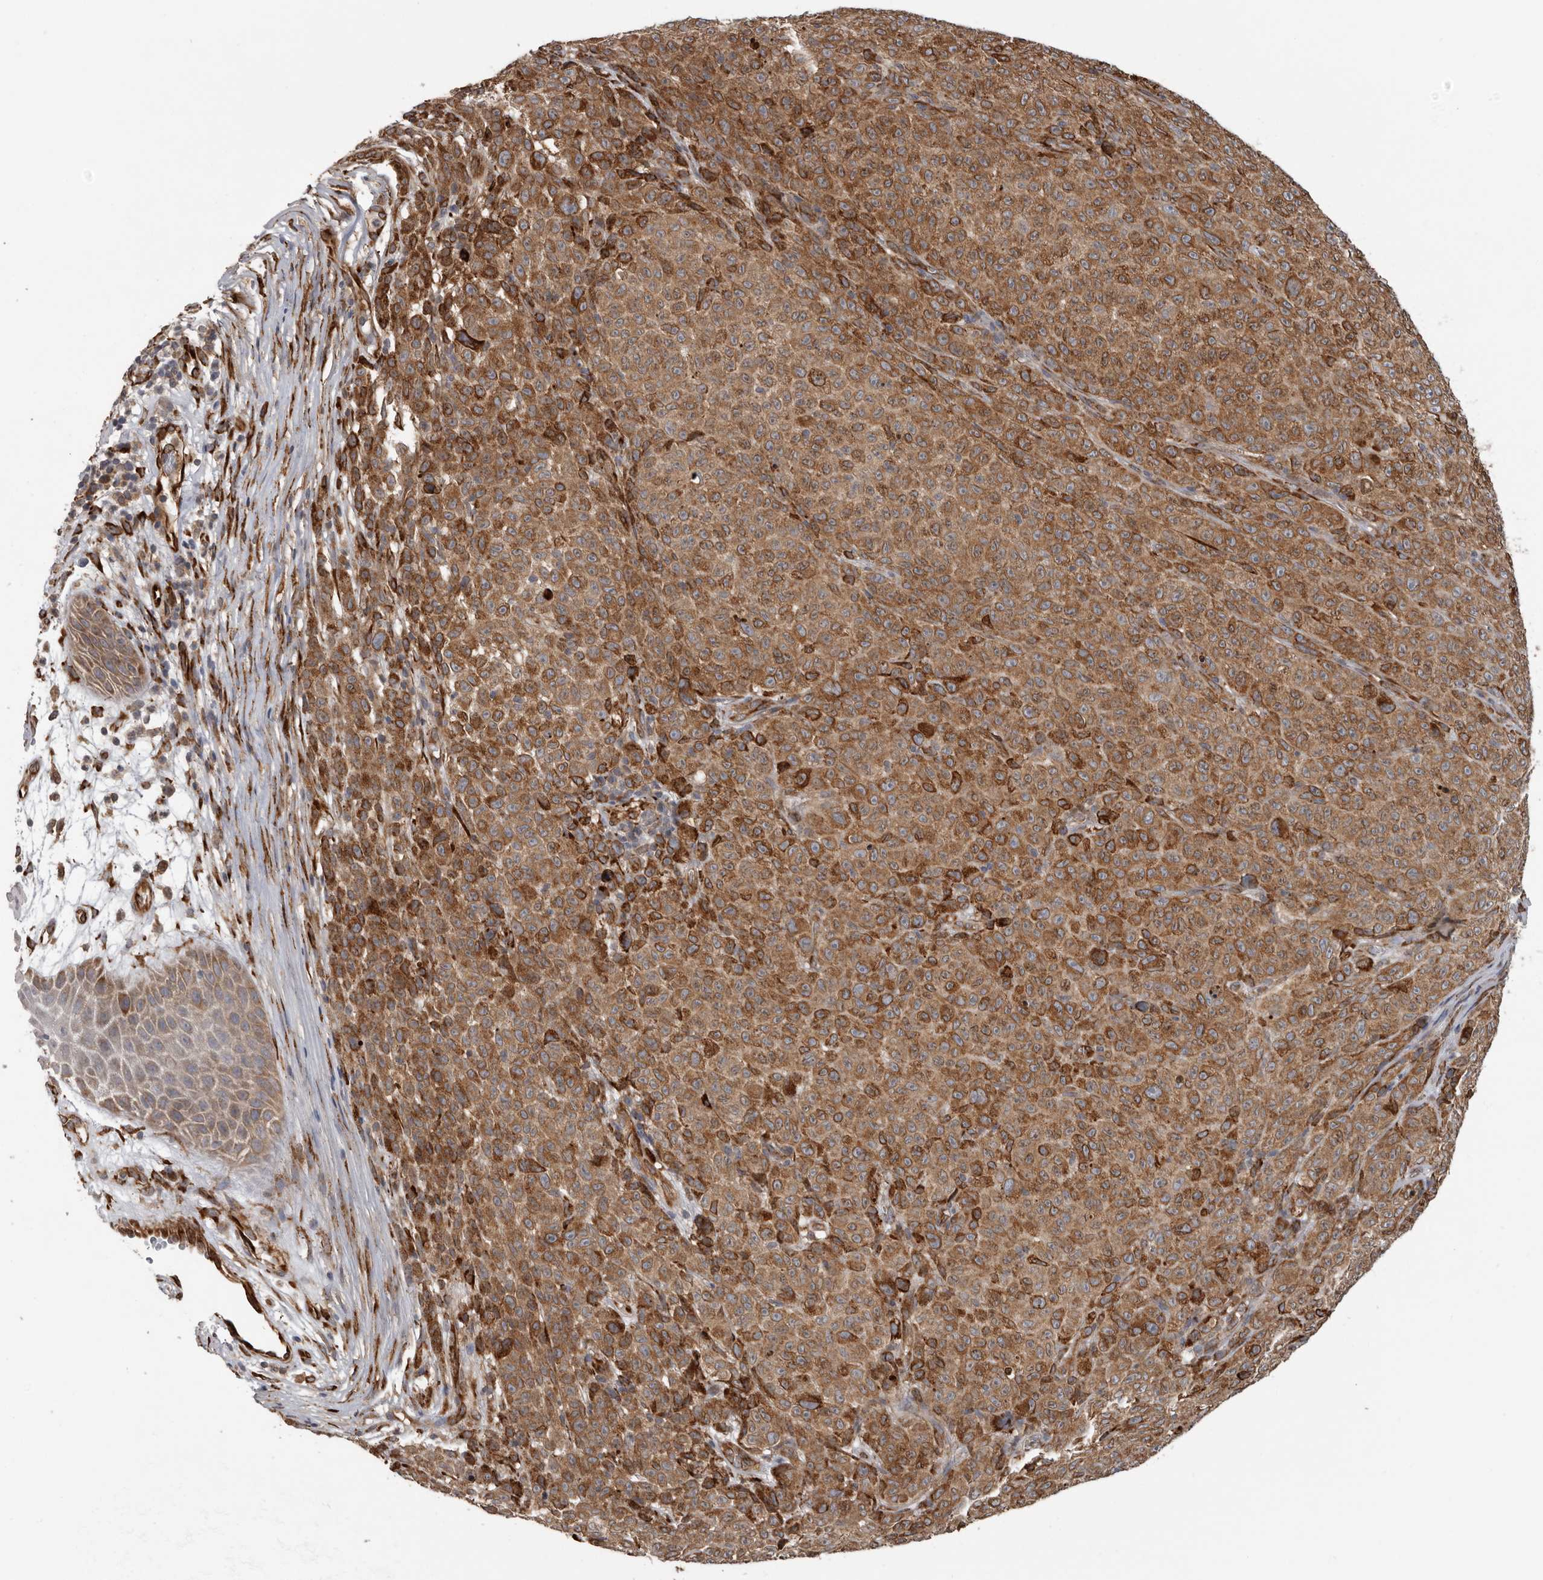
{"staining": {"intensity": "moderate", "quantity": ">75%", "location": "cytoplasmic/membranous"}, "tissue": "melanoma", "cell_type": "Tumor cells", "image_type": "cancer", "snomed": [{"axis": "morphology", "description": "Malignant melanoma, NOS"}, {"axis": "topography", "description": "Skin"}], "caption": "The micrograph reveals a brown stain indicating the presence of a protein in the cytoplasmic/membranous of tumor cells in melanoma.", "gene": "CEP350", "patient": {"sex": "female", "age": 82}}